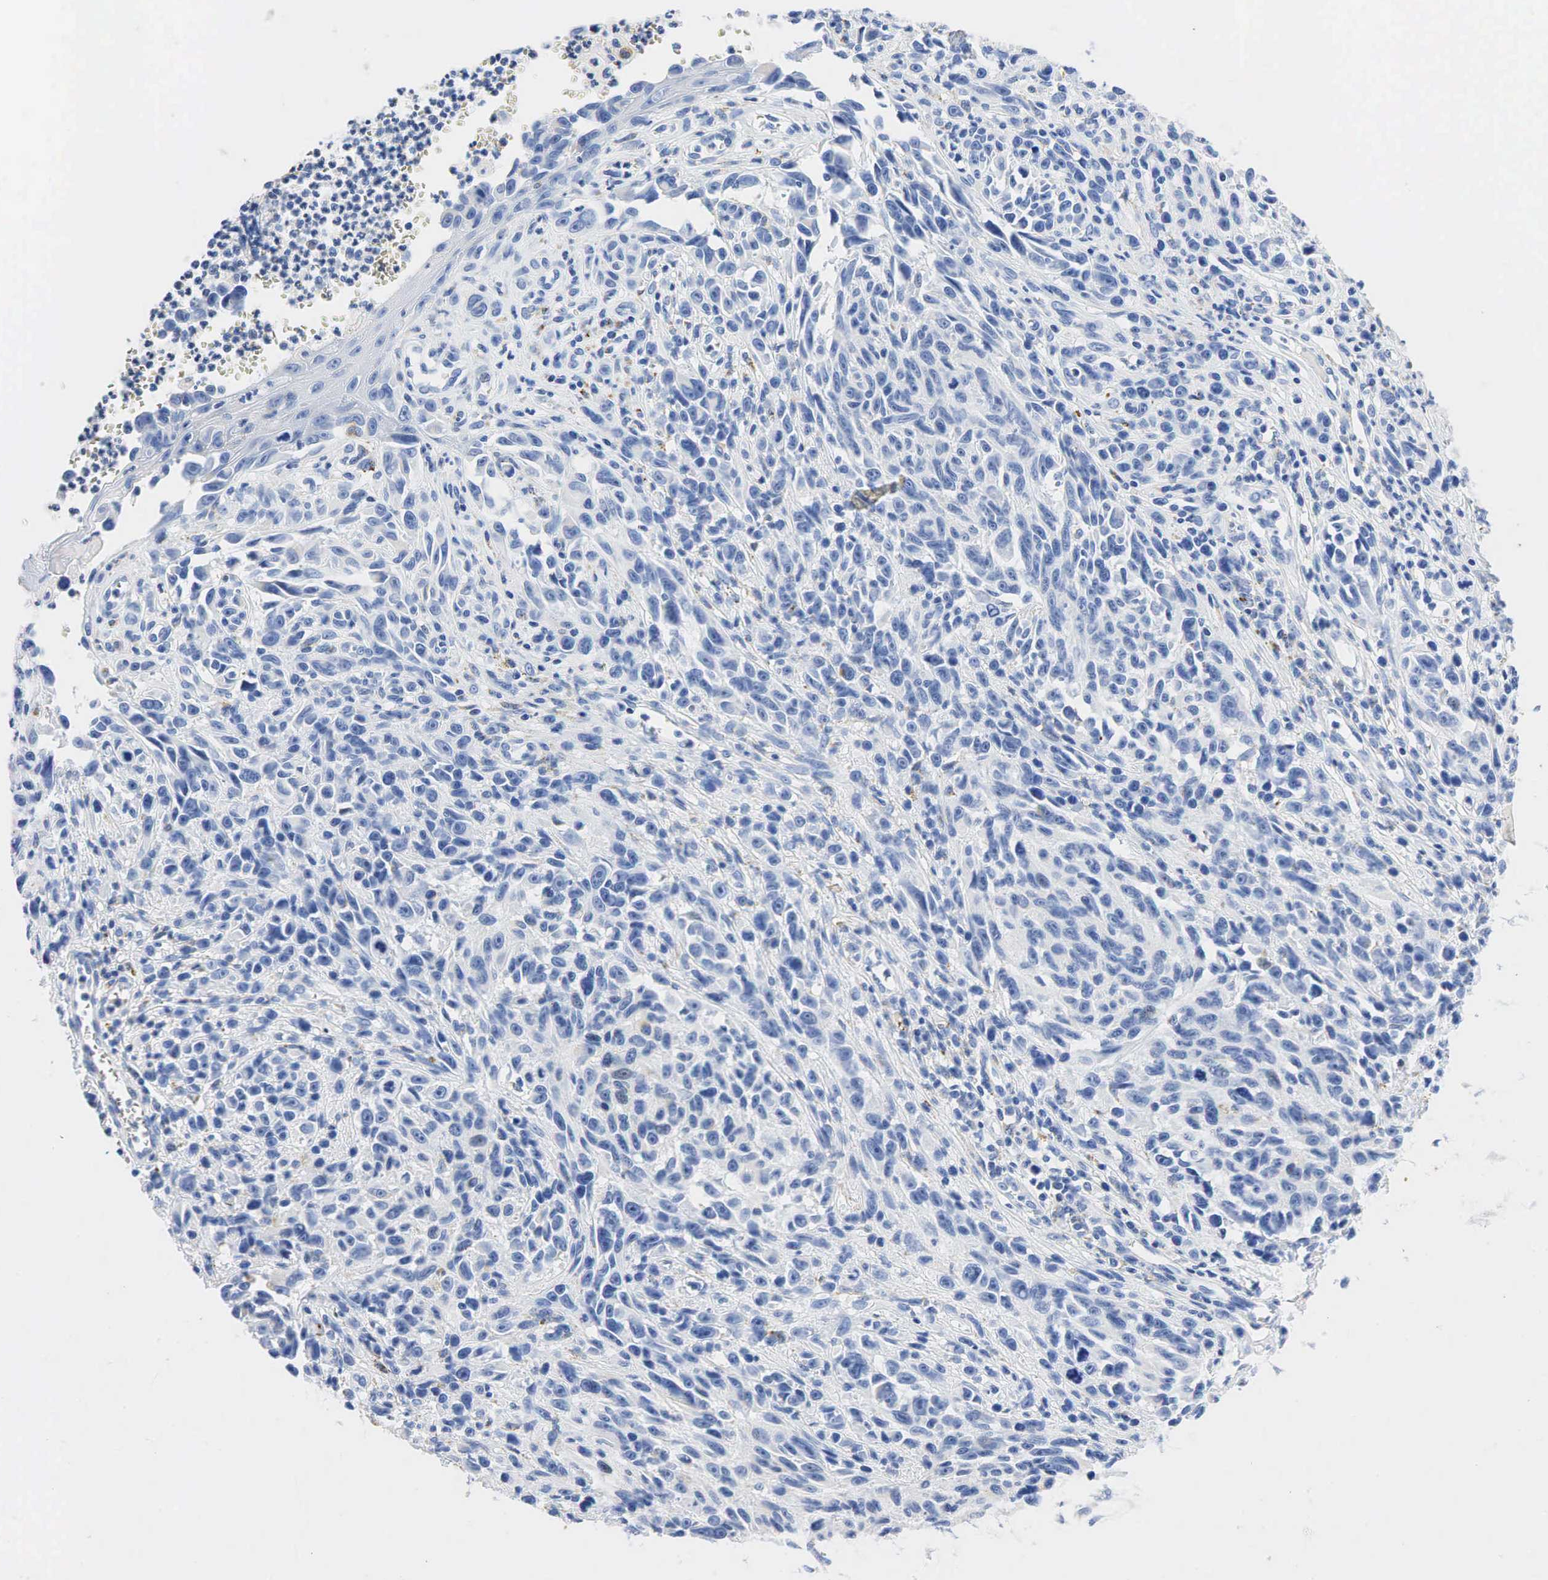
{"staining": {"intensity": "negative", "quantity": "none", "location": "none"}, "tissue": "melanoma", "cell_type": "Tumor cells", "image_type": "cancer", "snomed": [{"axis": "morphology", "description": "Malignant melanoma, NOS"}, {"axis": "topography", "description": "Skin"}], "caption": "IHC of human melanoma exhibits no expression in tumor cells.", "gene": "SYP", "patient": {"sex": "female", "age": 82}}